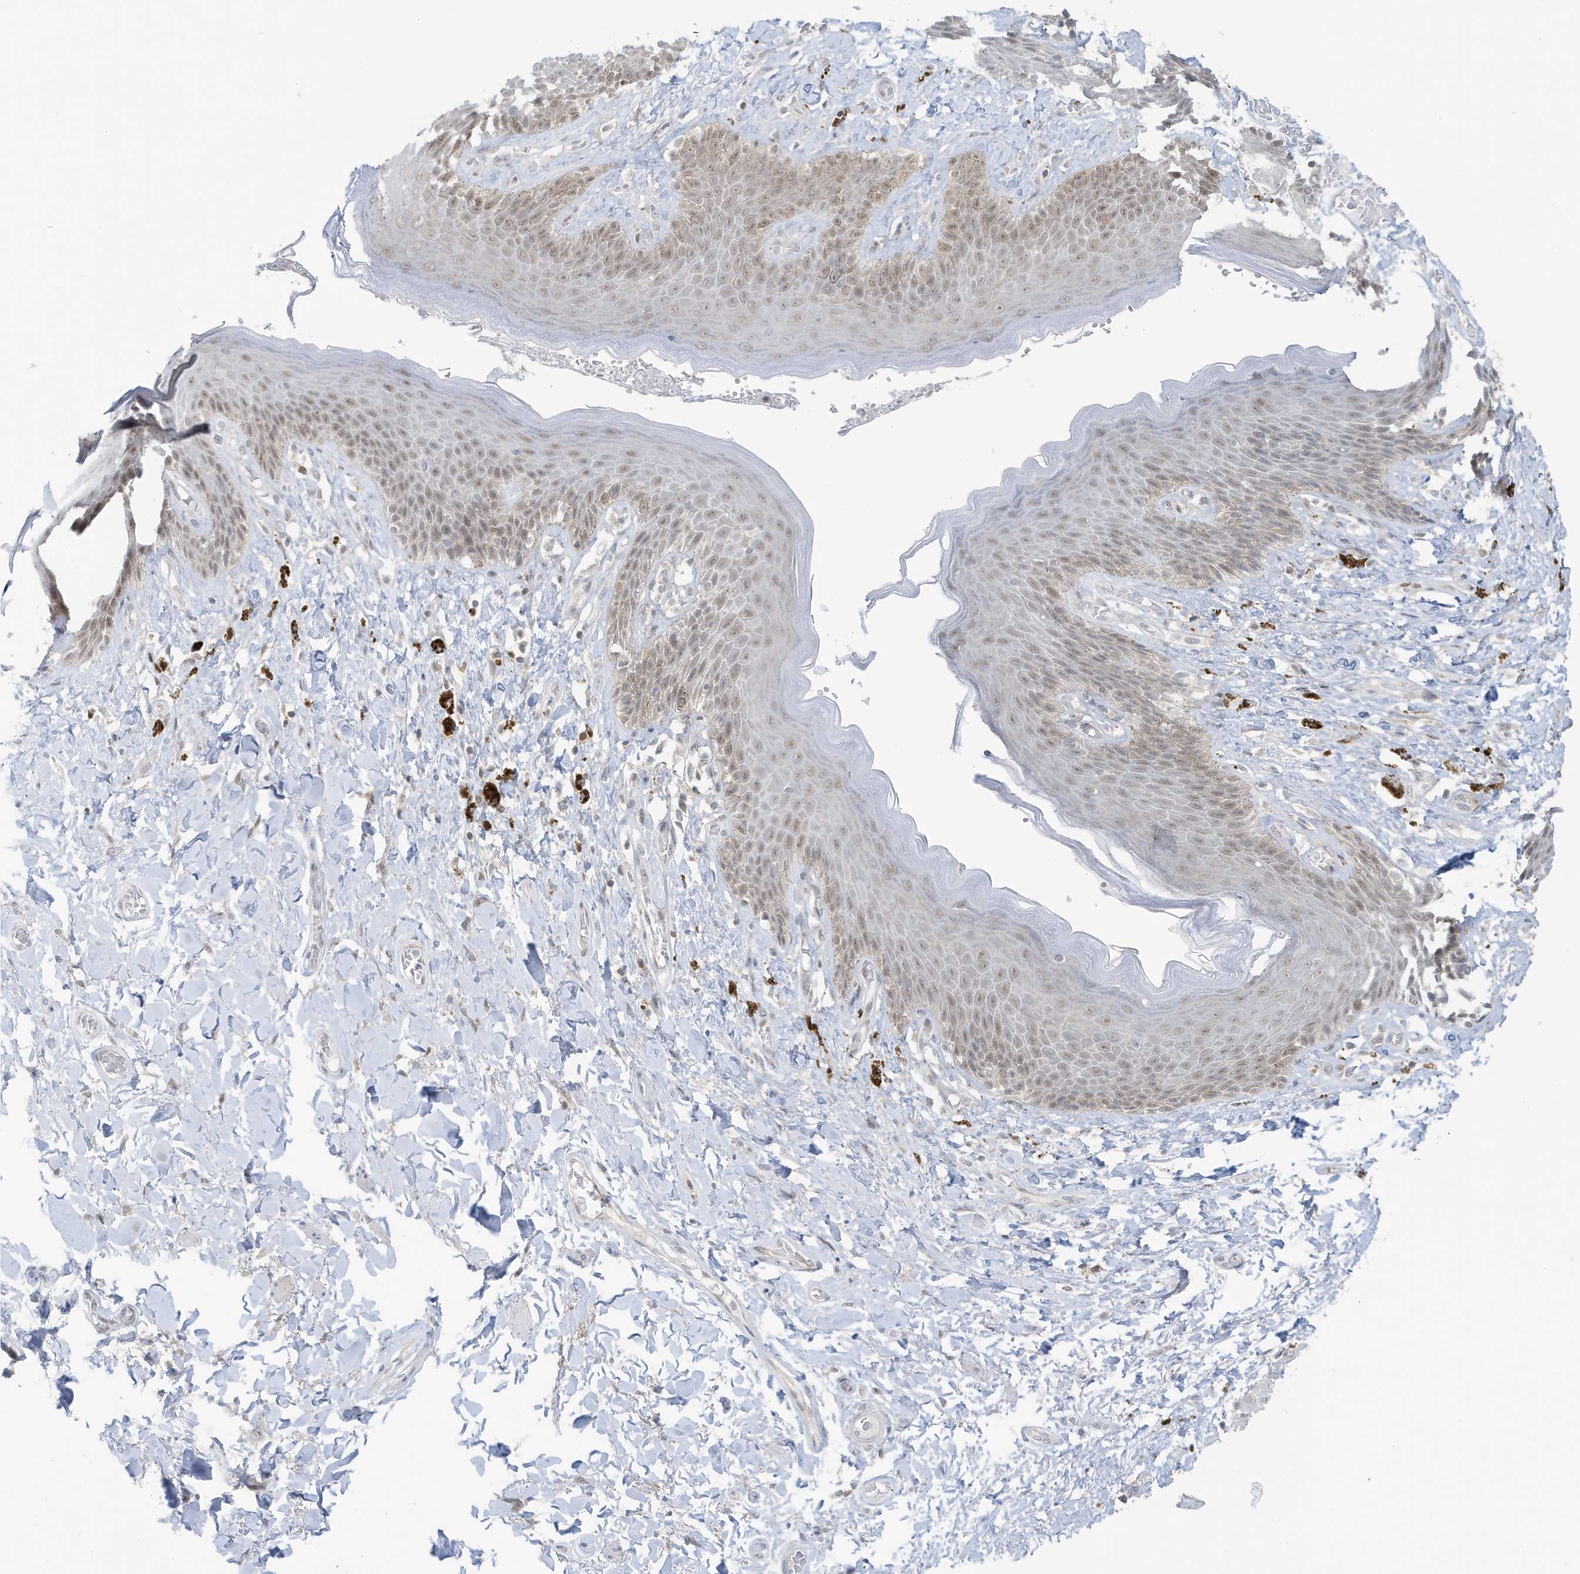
{"staining": {"intensity": "weak", "quantity": "<25%", "location": "nuclear"}, "tissue": "skin", "cell_type": "Epidermal cells", "image_type": "normal", "snomed": [{"axis": "morphology", "description": "Normal tissue, NOS"}, {"axis": "topography", "description": "Anal"}], "caption": "There is no significant expression in epidermal cells of skin. (Brightfield microscopy of DAB (3,3'-diaminobenzidine) IHC at high magnification).", "gene": "OGA", "patient": {"sex": "female", "age": 78}}